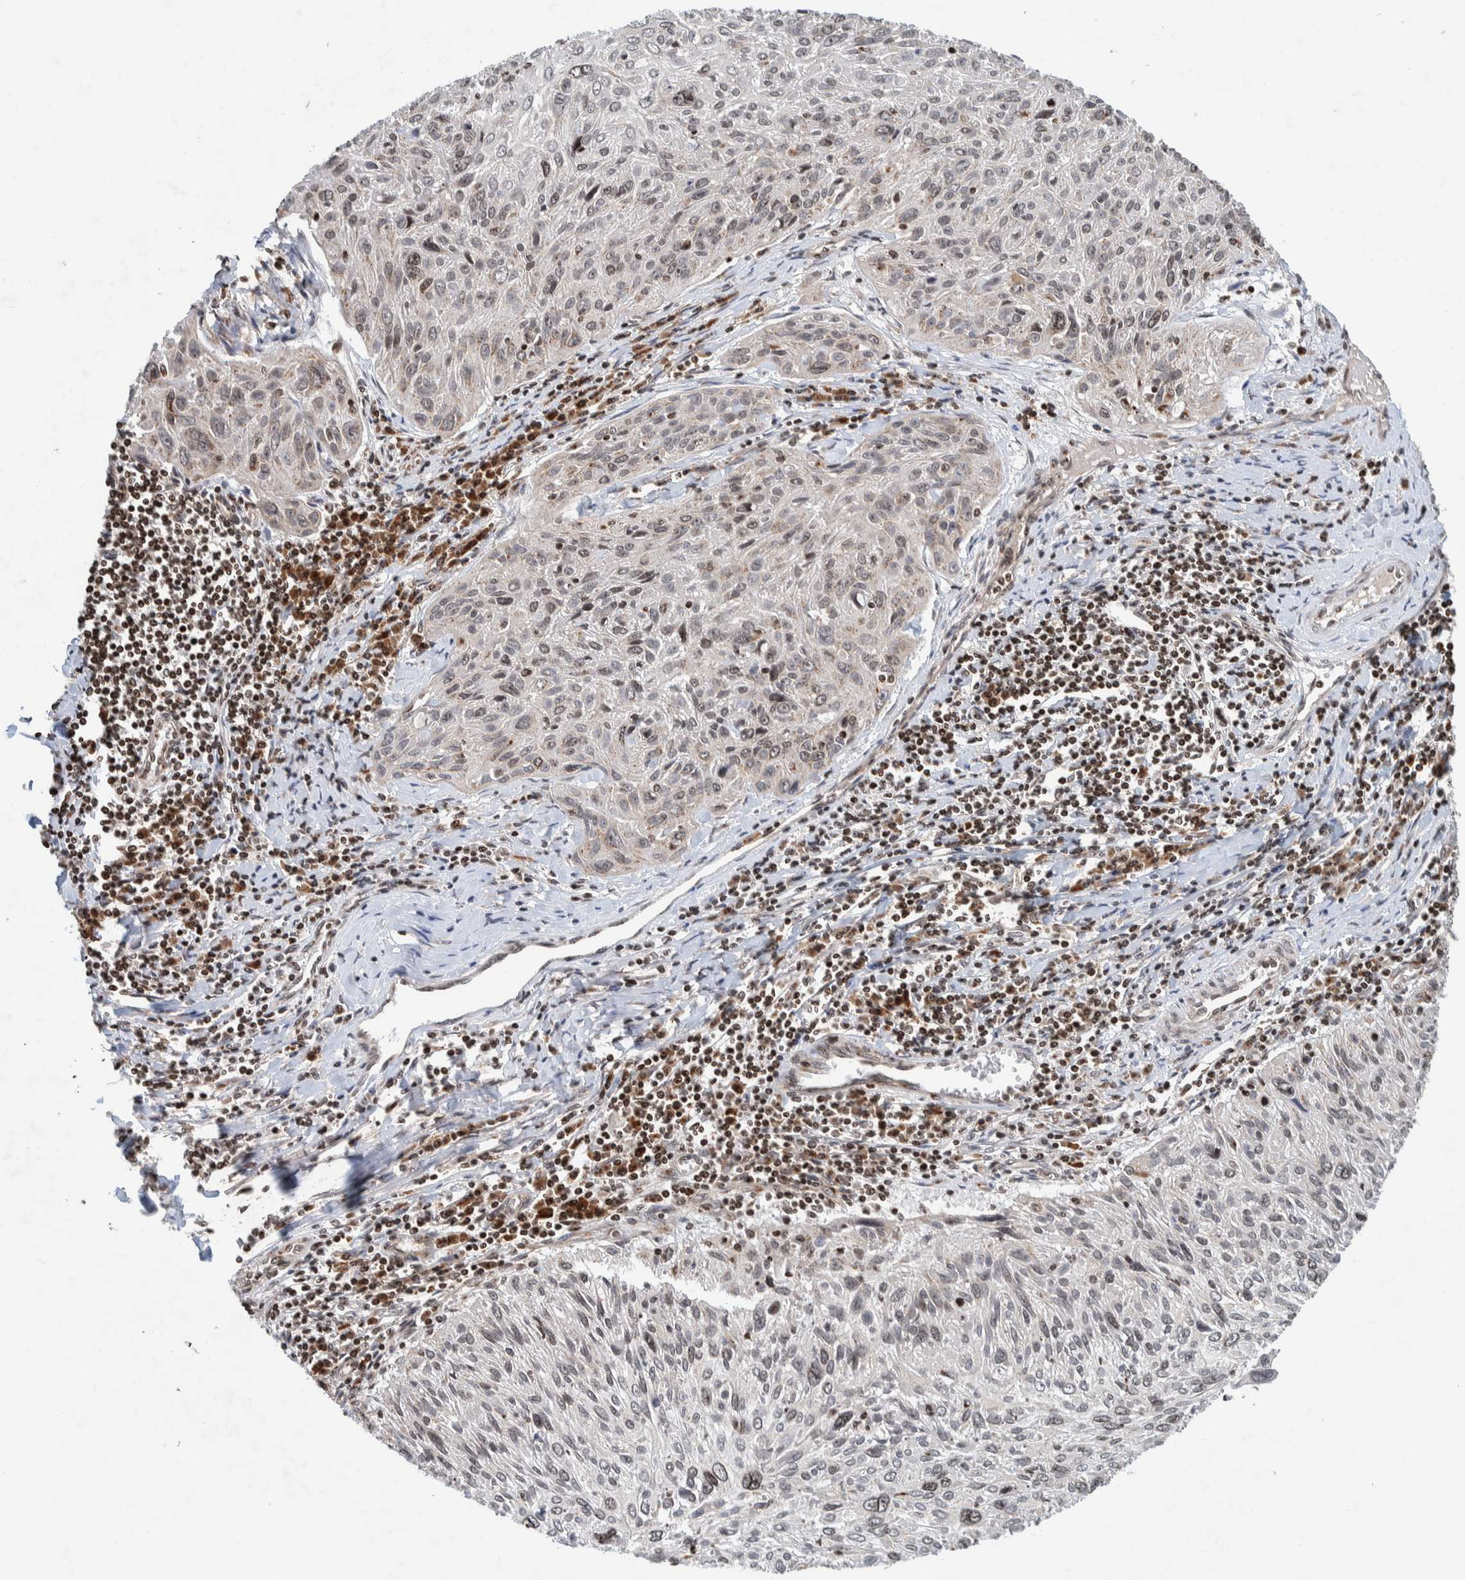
{"staining": {"intensity": "weak", "quantity": "<25%", "location": "cytoplasmic/membranous,nuclear"}, "tissue": "cervical cancer", "cell_type": "Tumor cells", "image_type": "cancer", "snomed": [{"axis": "morphology", "description": "Squamous cell carcinoma, NOS"}, {"axis": "topography", "description": "Cervix"}], "caption": "IHC image of neoplastic tissue: cervical squamous cell carcinoma stained with DAB exhibits no significant protein expression in tumor cells.", "gene": "CCDC182", "patient": {"sex": "female", "age": 51}}